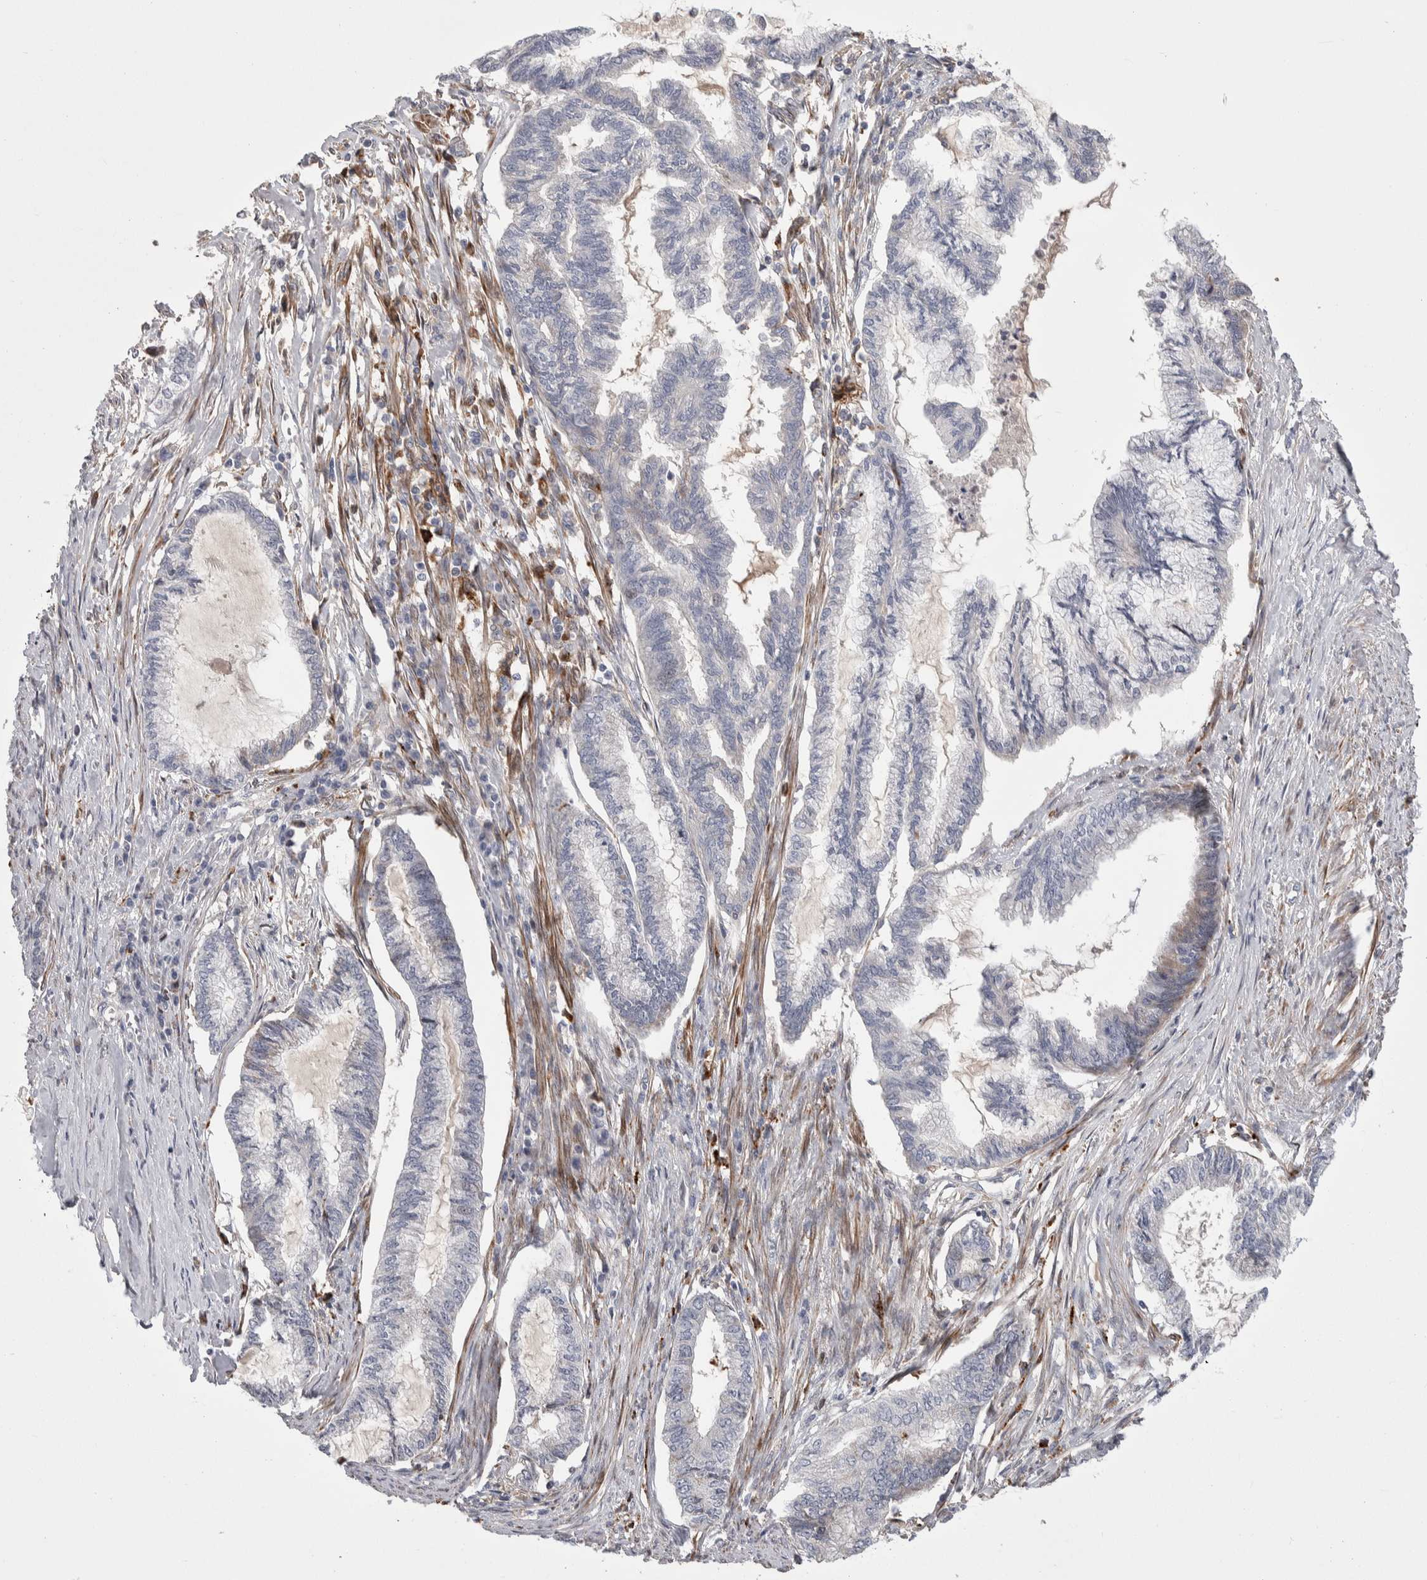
{"staining": {"intensity": "negative", "quantity": "none", "location": "none"}, "tissue": "endometrial cancer", "cell_type": "Tumor cells", "image_type": "cancer", "snomed": [{"axis": "morphology", "description": "Adenocarcinoma, NOS"}, {"axis": "topography", "description": "Endometrium"}], "caption": "Immunohistochemistry image of neoplastic tissue: endometrial cancer stained with DAB (3,3'-diaminobenzidine) demonstrates no significant protein expression in tumor cells.", "gene": "PSMG3", "patient": {"sex": "female", "age": 86}}